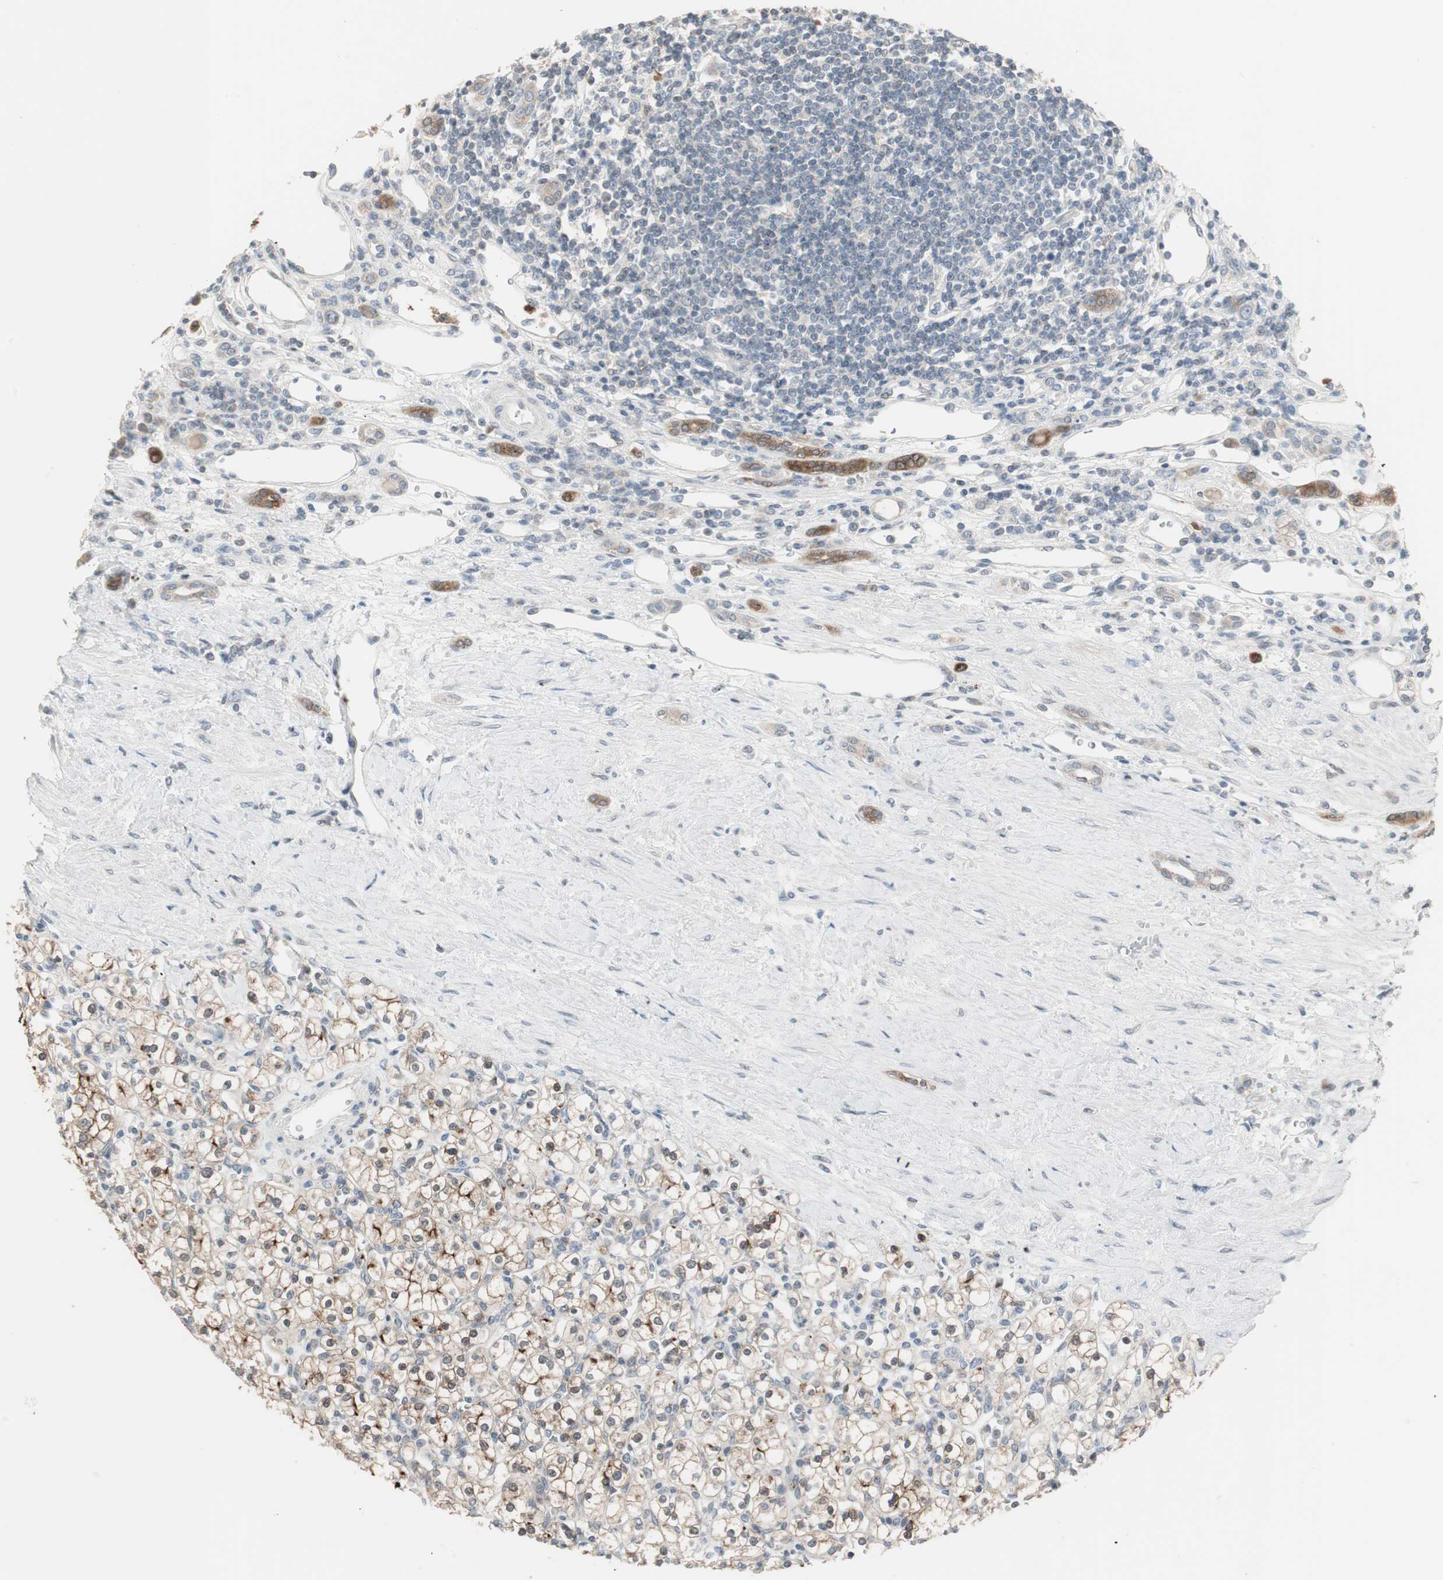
{"staining": {"intensity": "moderate", "quantity": ">75%", "location": "cytoplasmic/membranous"}, "tissue": "renal cancer", "cell_type": "Tumor cells", "image_type": "cancer", "snomed": [{"axis": "morphology", "description": "Normal tissue, NOS"}, {"axis": "morphology", "description": "Adenocarcinoma, NOS"}, {"axis": "topography", "description": "Kidney"}], "caption": "Renal cancer (adenocarcinoma) stained with immunohistochemistry (IHC) shows moderate cytoplasmic/membranous positivity in about >75% of tumor cells. (Stains: DAB (3,3'-diaminobenzidine) in brown, nuclei in blue, Microscopy: brightfield microscopy at high magnification).", "gene": "PDZK1", "patient": {"sex": "female", "age": 55}}